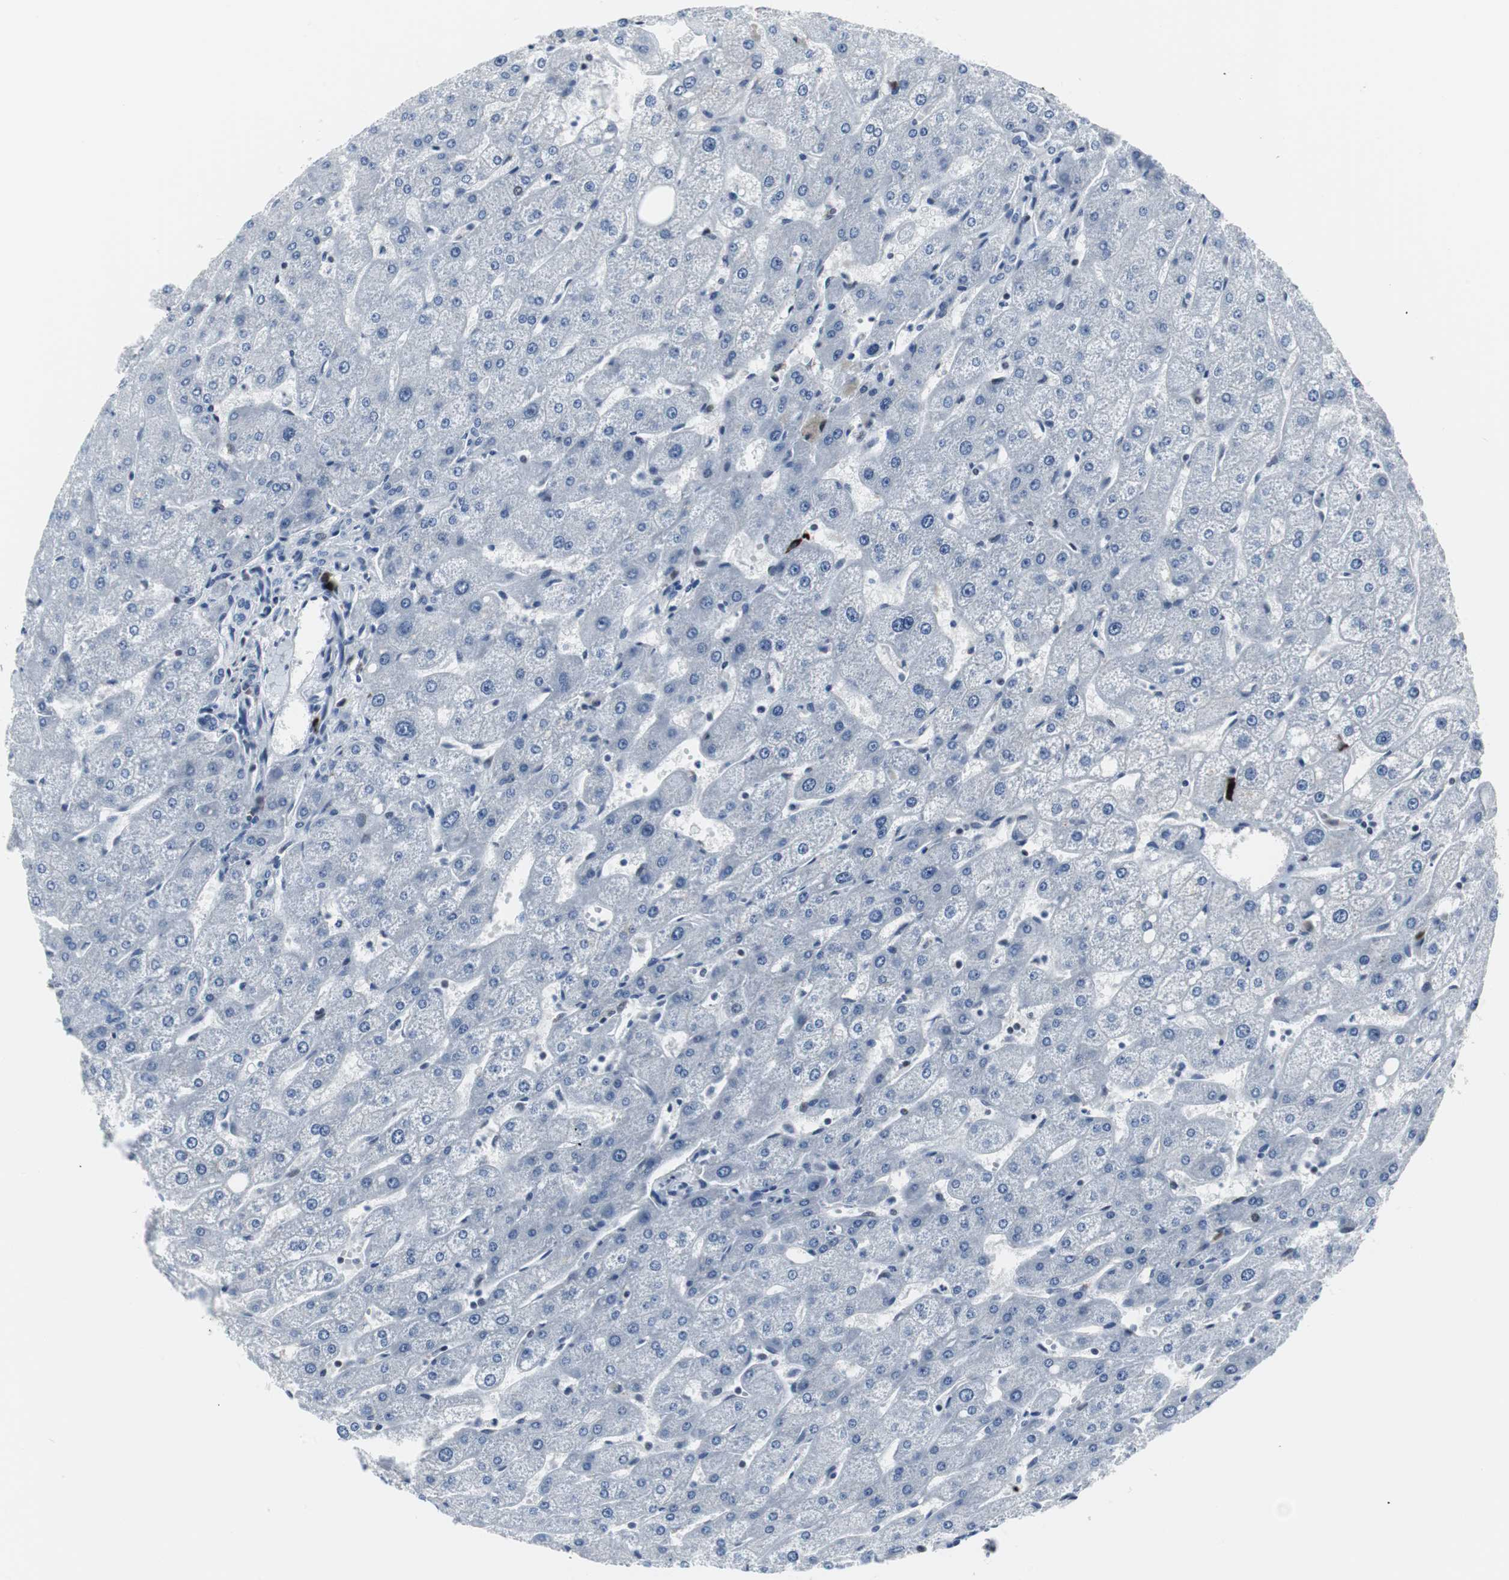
{"staining": {"intensity": "negative", "quantity": "none", "location": "none"}, "tissue": "liver", "cell_type": "Cholangiocytes", "image_type": "normal", "snomed": [{"axis": "morphology", "description": "Normal tissue, NOS"}, {"axis": "topography", "description": "Liver"}], "caption": "Immunohistochemistry micrograph of unremarkable liver stained for a protein (brown), which demonstrates no expression in cholangiocytes. (DAB (3,3'-diaminobenzidine) IHC, high magnification).", "gene": "DOK1", "patient": {"sex": "male", "age": 67}}